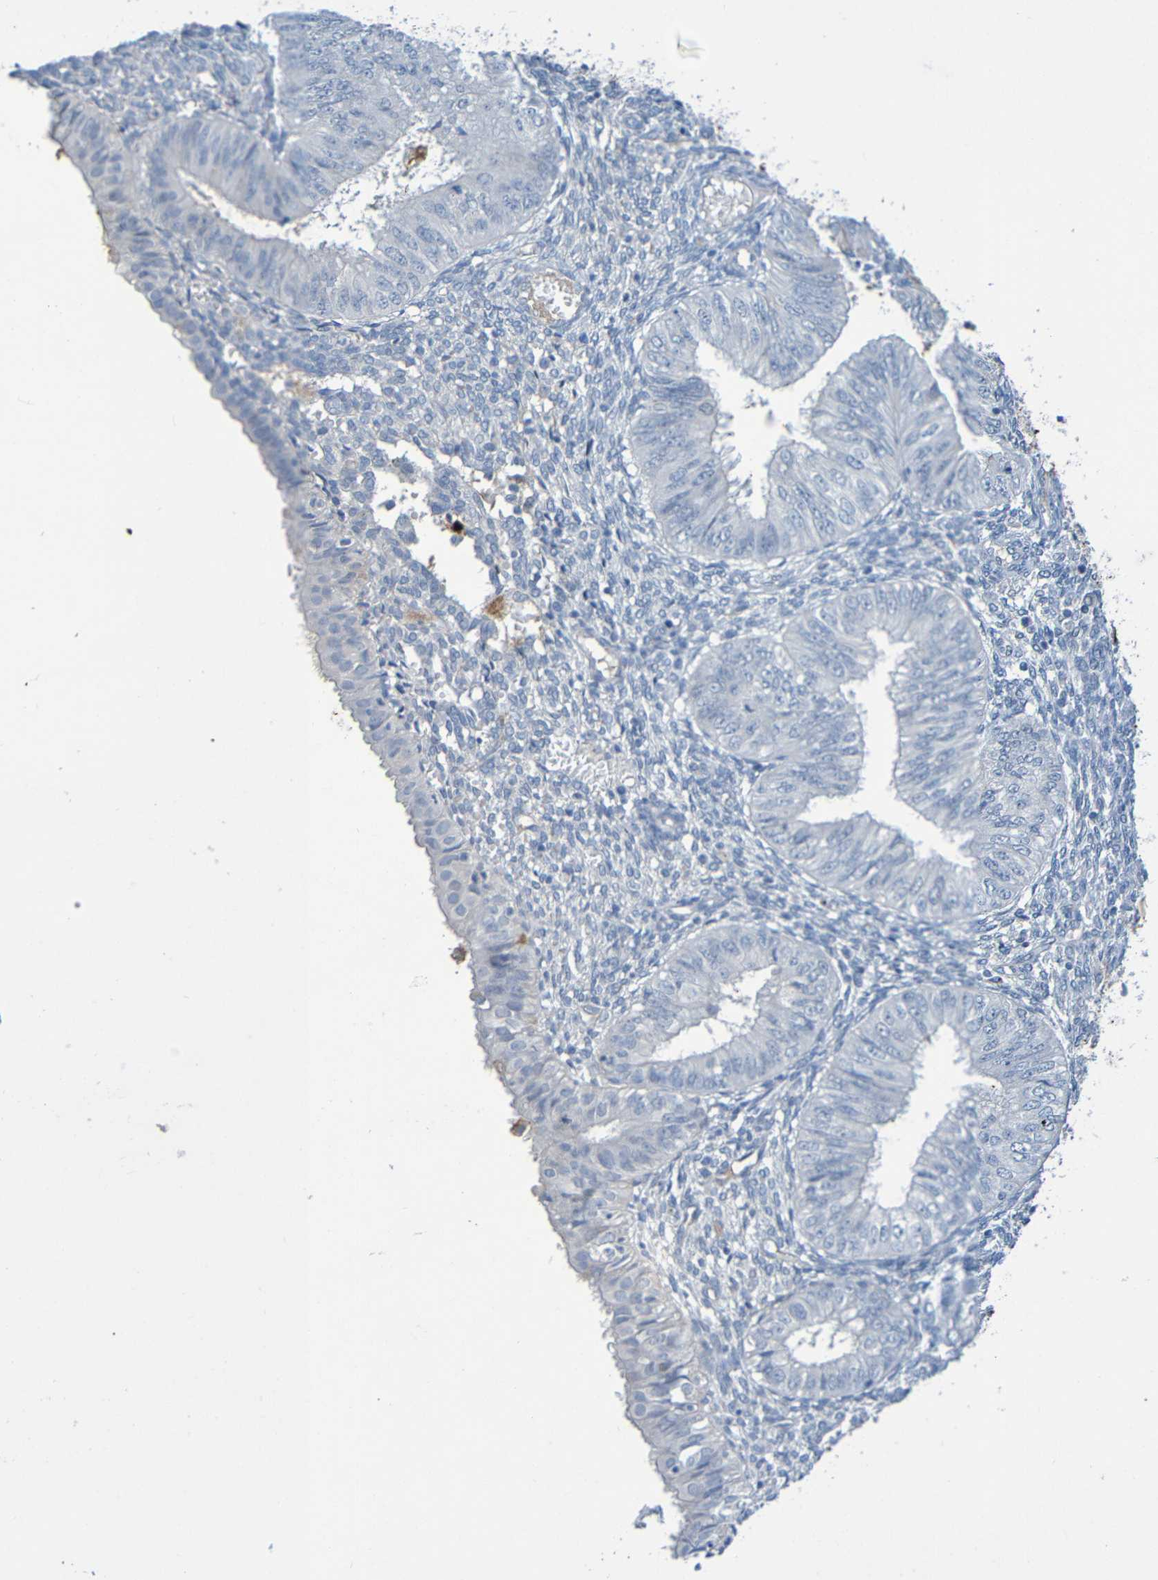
{"staining": {"intensity": "strong", "quantity": "<25%", "location": "cytoplasmic/membranous"}, "tissue": "endometrial cancer", "cell_type": "Tumor cells", "image_type": "cancer", "snomed": [{"axis": "morphology", "description": "Normal tissue, NOS"}, {"axis": "morphology", "description": "Adenocarcinoma, NOS"}, {"axis": "topography", "description": "Endometrium"}], "caption": "Immunohistochemistry (IHC) (DAB (3,3'-diaminobenzidine)) staining of human endometrial adenocarcinoma demonstrates strong cytoplasmic/membranous protein expression in approximately <25% of tumor cells. The protein of interest is shown in brown color, while the nuclei are stained blue.", "gene": "IL10", "patient": {"sex": "female", "age": 53}}